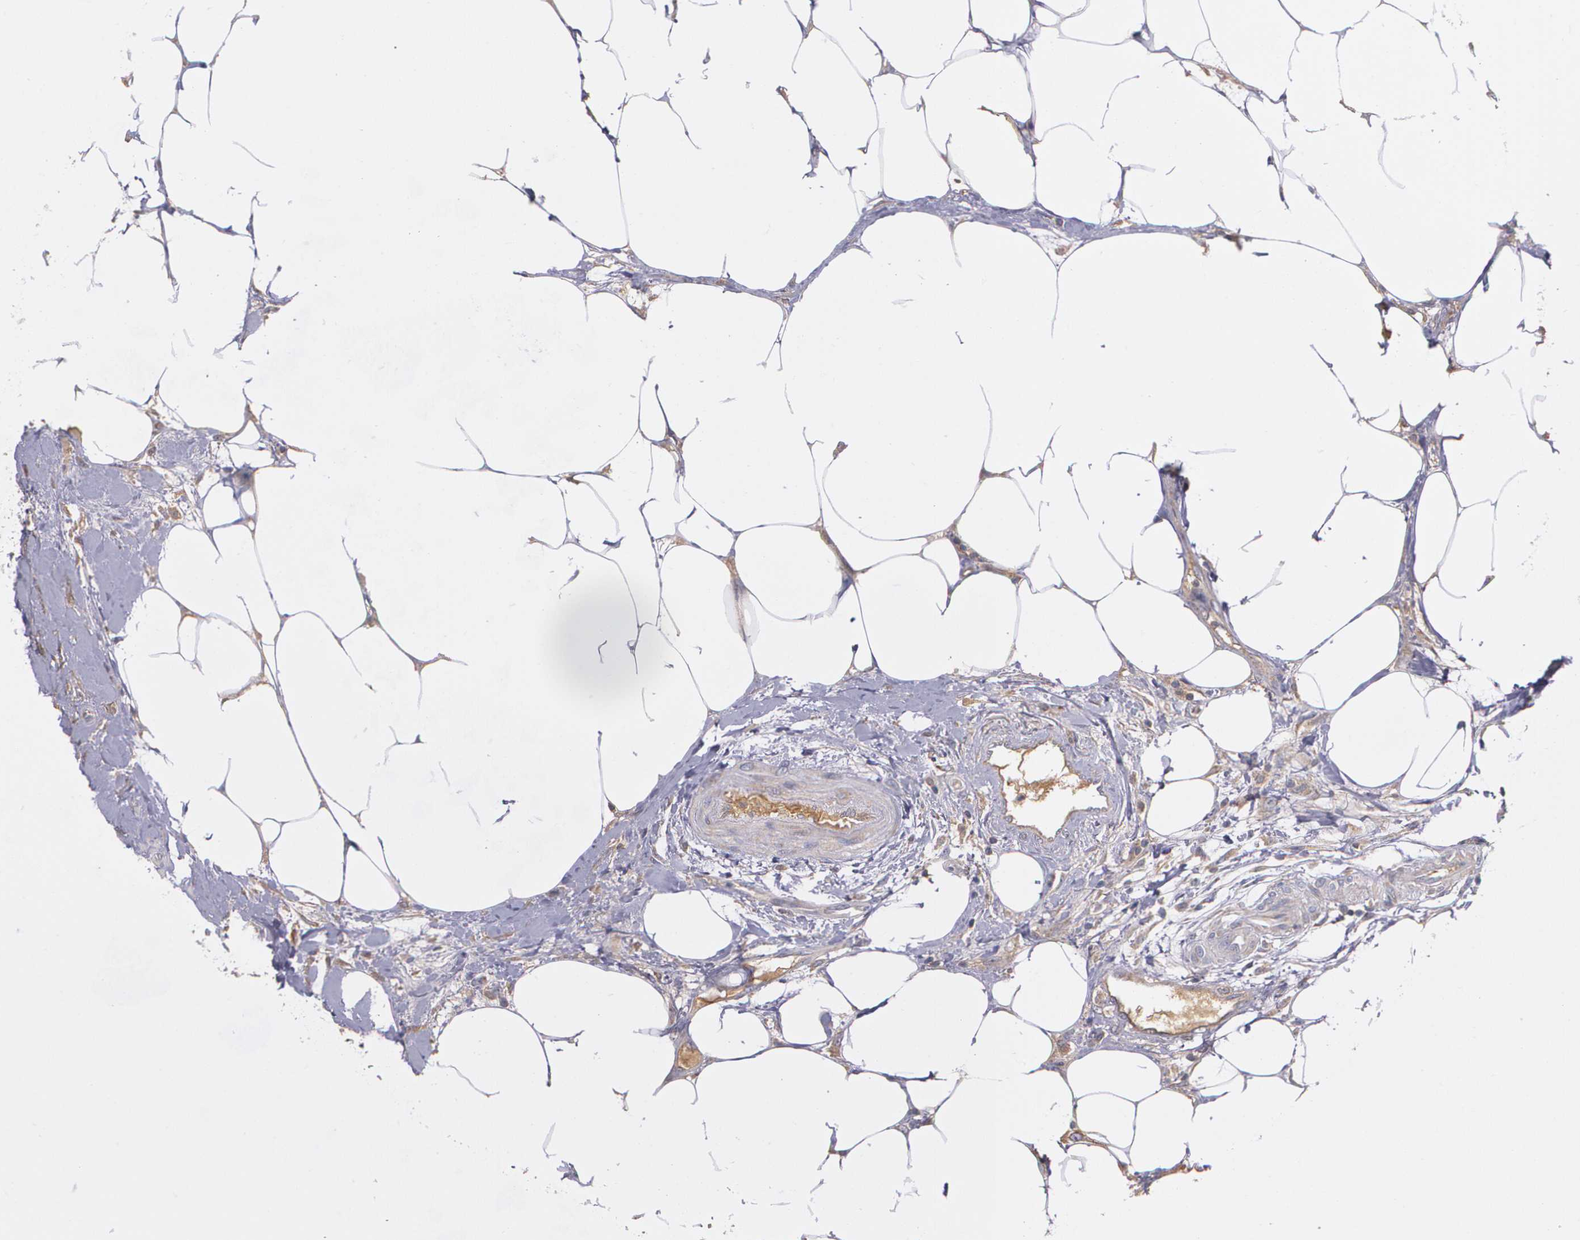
{"staining": {"intensity": "weak", "quantity": "<25%", "location": "cytoplasmic/membranous"}, "tissue": "urothelial cancer", "cell_type": "Tumor cells", "image_type": "cancer", "snomed": [{"axis": "morphology", "description": "Urothelial carcinoma, High grade"}, {"axis": "topography", "description": "Urinary bladder"}], "caption": "This image is of high-grade urothelial carcinoma stained with immunohistochemistry (IHC) to label a protein in brown with the nuclei are counter-stained blue. There is no positivity in tumor cells.", "gene": "AMBP", "patient": {"sex": "male", "age": 61}}